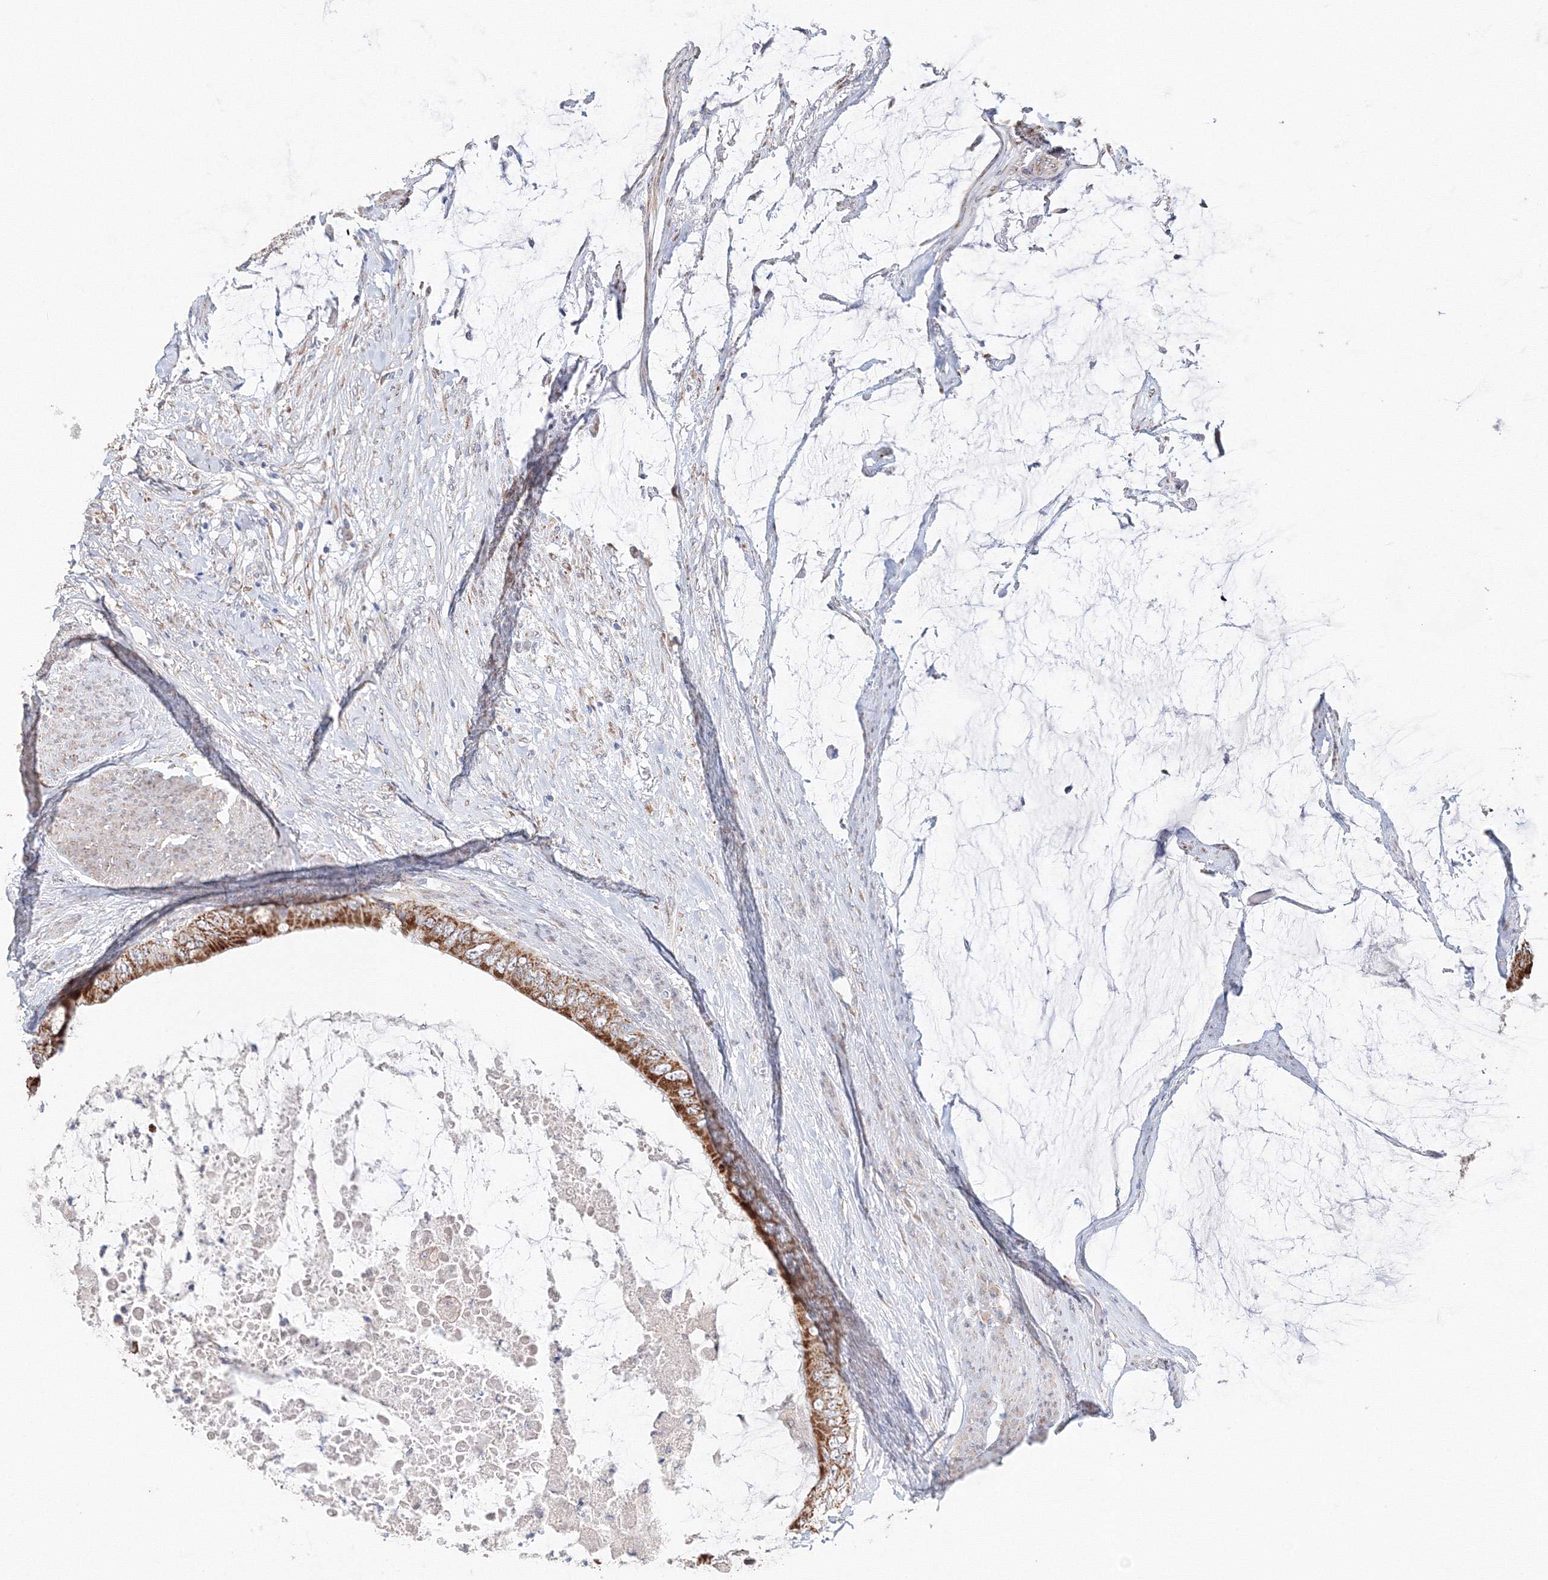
{"staining": {"intensity": "strong", "quantity": ">75%", "location": "cytoplasmic/membranous"}, "tissue": "colorectal cancer", "cell_type": "Tumor cells", "image_type": "cancer", "snomed": [{"axis": "morphology", "description": "Normal tissue, NOS"}, {"axis": "morphology", "description": "Adenocarcinoma, NOS"}, {"axis": "topography", "description": "Rectum"}, {"axis": "topography", "description": "Peripheral nerve tissue"}], "caption": "Immunohistochemical staining of human colorectal cancer (adenocarcinoma) shows high levels of strong cytoplasmic/membranous protein expression in approximately >75% of tumor cells.", "gene": "DHRS12", "patient": {"sex": "female", "age": 77}}